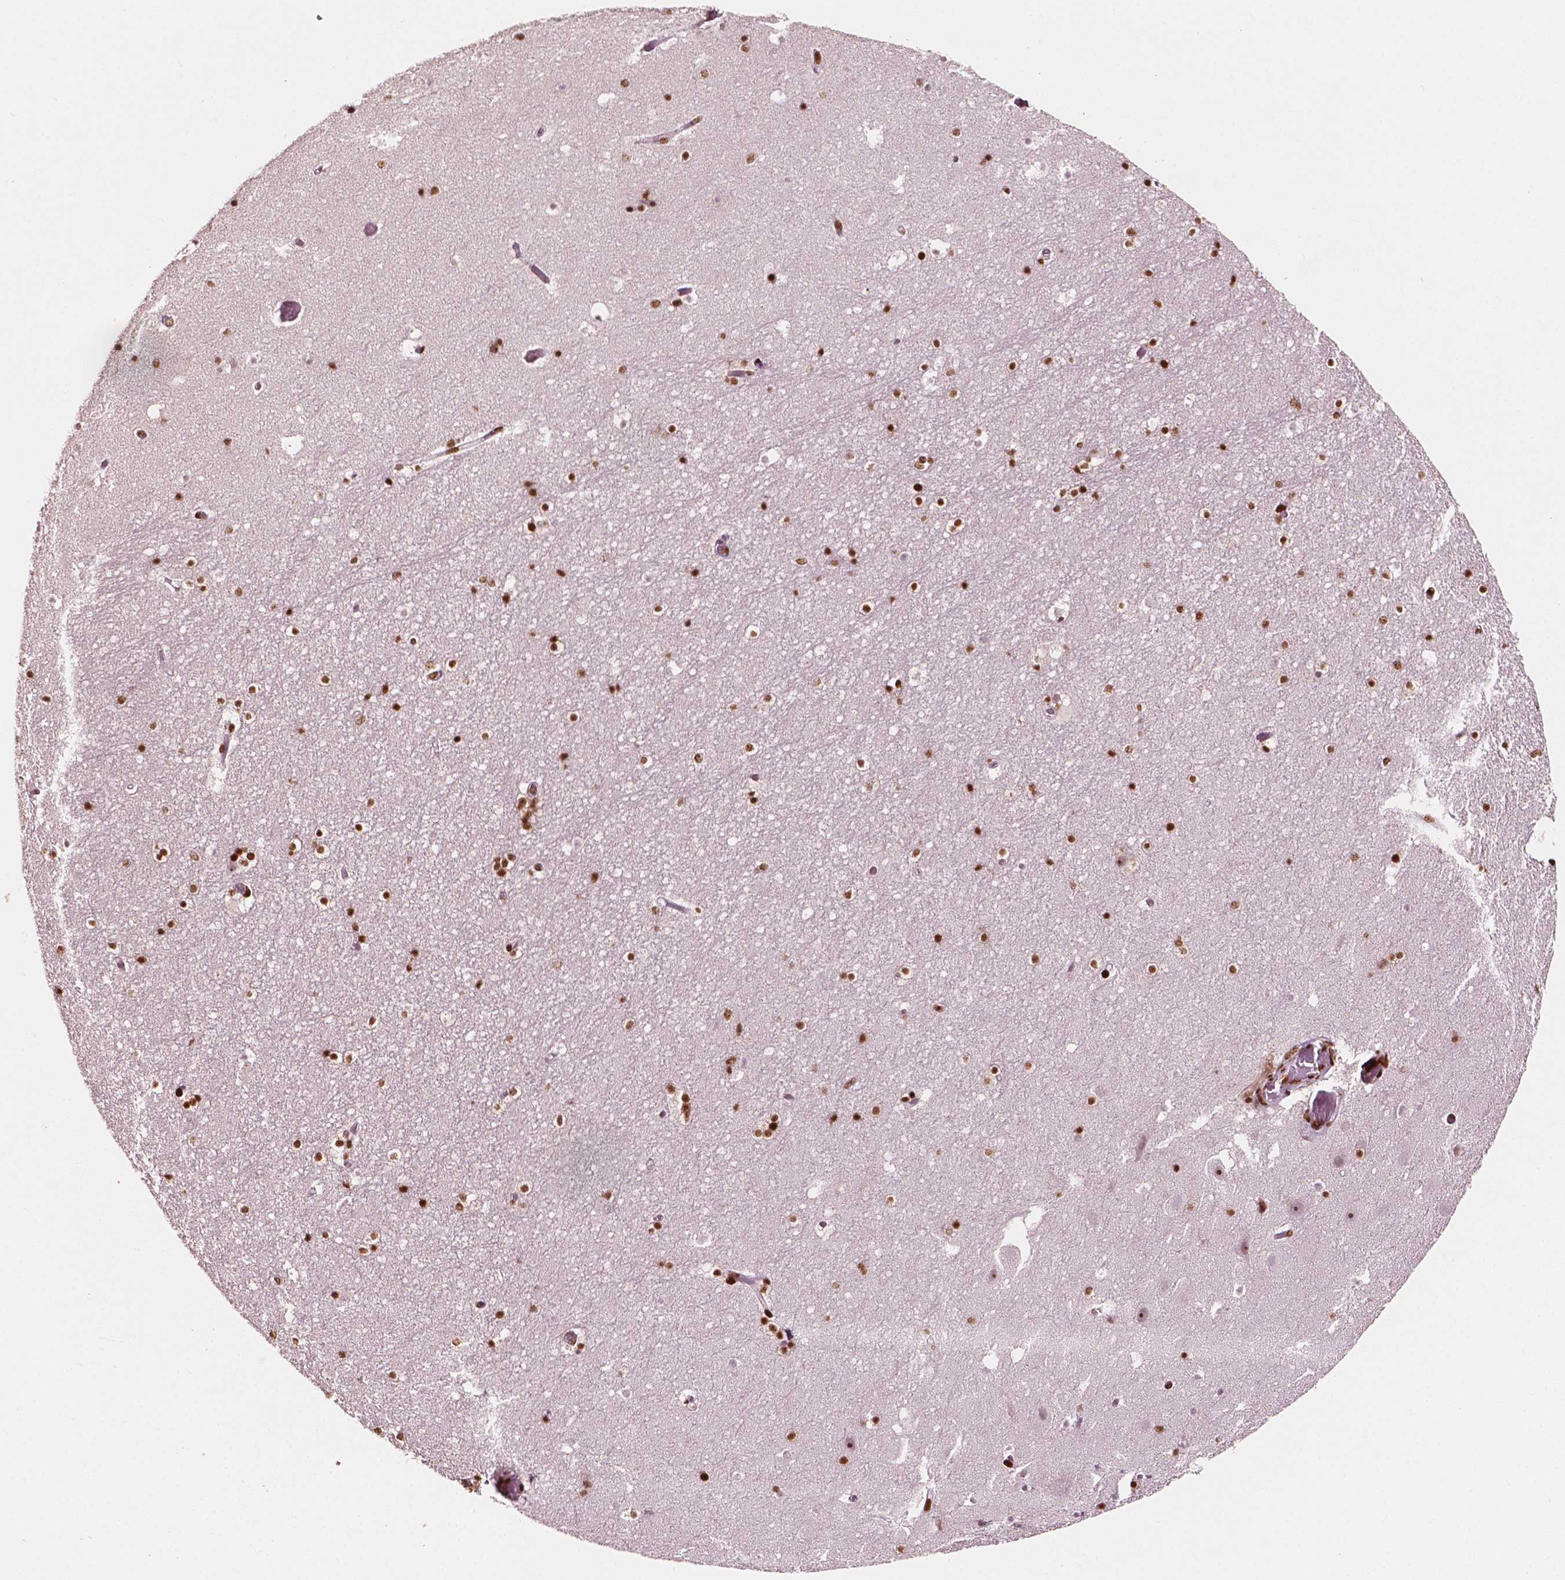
{"staining": {"intensity": "strong", "quantity": ">75%", "location": "nuclear"}, "tissue": "hippocampus", "cell_type": "Glial cells", "image_type": "normal", "snomed": [{"axis": "morphology", "description": "Normal tissue, NOS"}, {"axis": "topography", "description": "Hippocampus"}], "caption": "Immunohistochemical staining of normal human hippocampus shows strong nuclear protein staining in approximately >75% of glial cells.", "gene": "CTCF", "patient": {"sex": "male", "age": 26}}